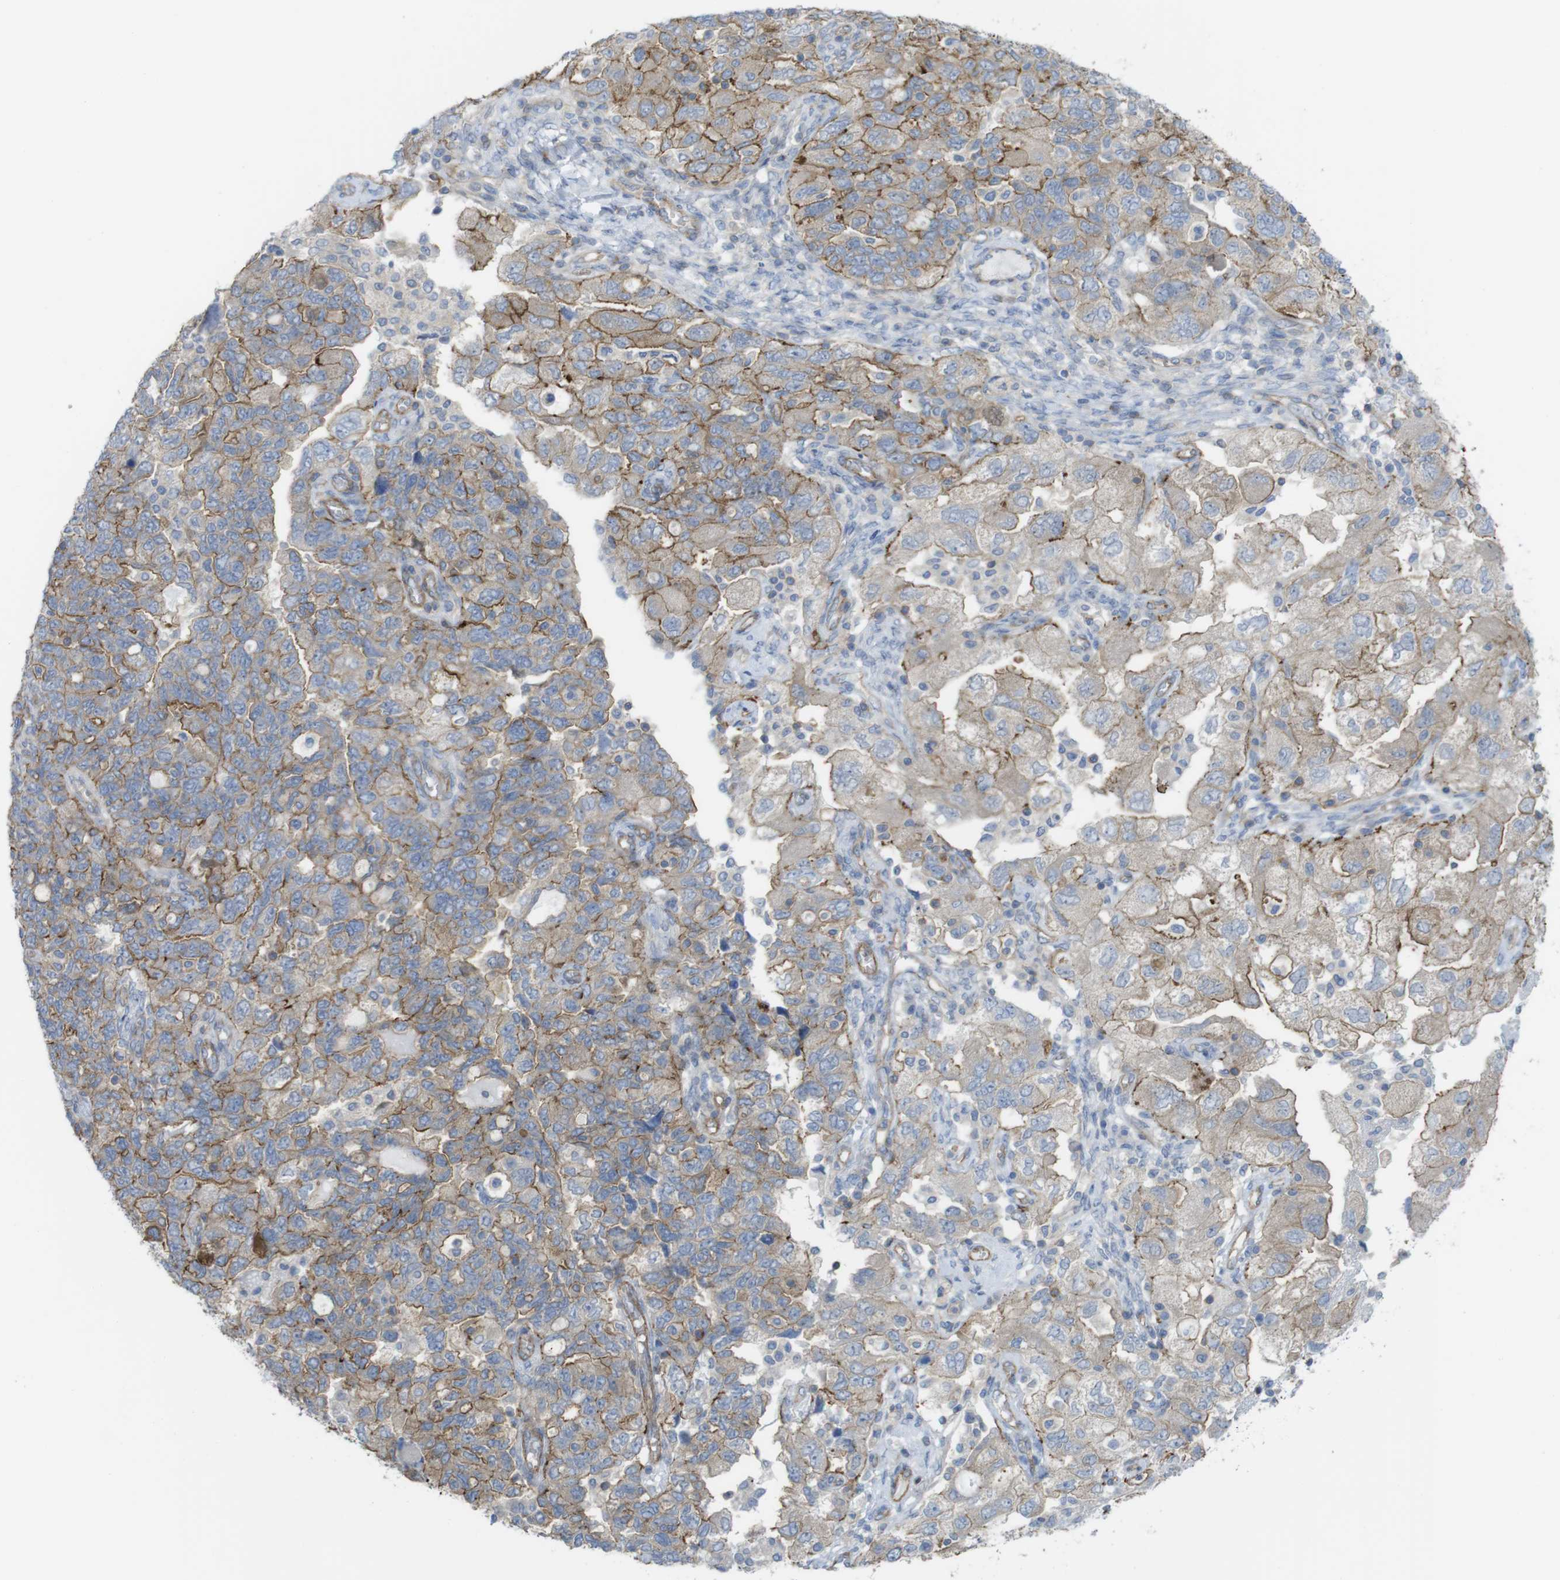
{"staining": {"intensity": "moderate", "quantity": "25%-75%", "location": "cytoplasmic/membranous"}, "tissue": "ovarian cancer", "cell_type": "Tumor cells", "image_type": "cancer", "snomed": [{"axis": "morphology", "description": "Carcinoma, NOS"}, {"axis": "morphology", "description": "Cystadenocarcinoma, serous, NOS"}, {"axis": "topography", "description": "Ovary"}], "caption": "Protein expression analysis of human carcinoma (ovarian) reveals moderate cytoplasmic/membranous positivity in about 25%-75% of tumor cells.", "gene": "PREX2", "patient": {"sex": "female", "age": 69}}